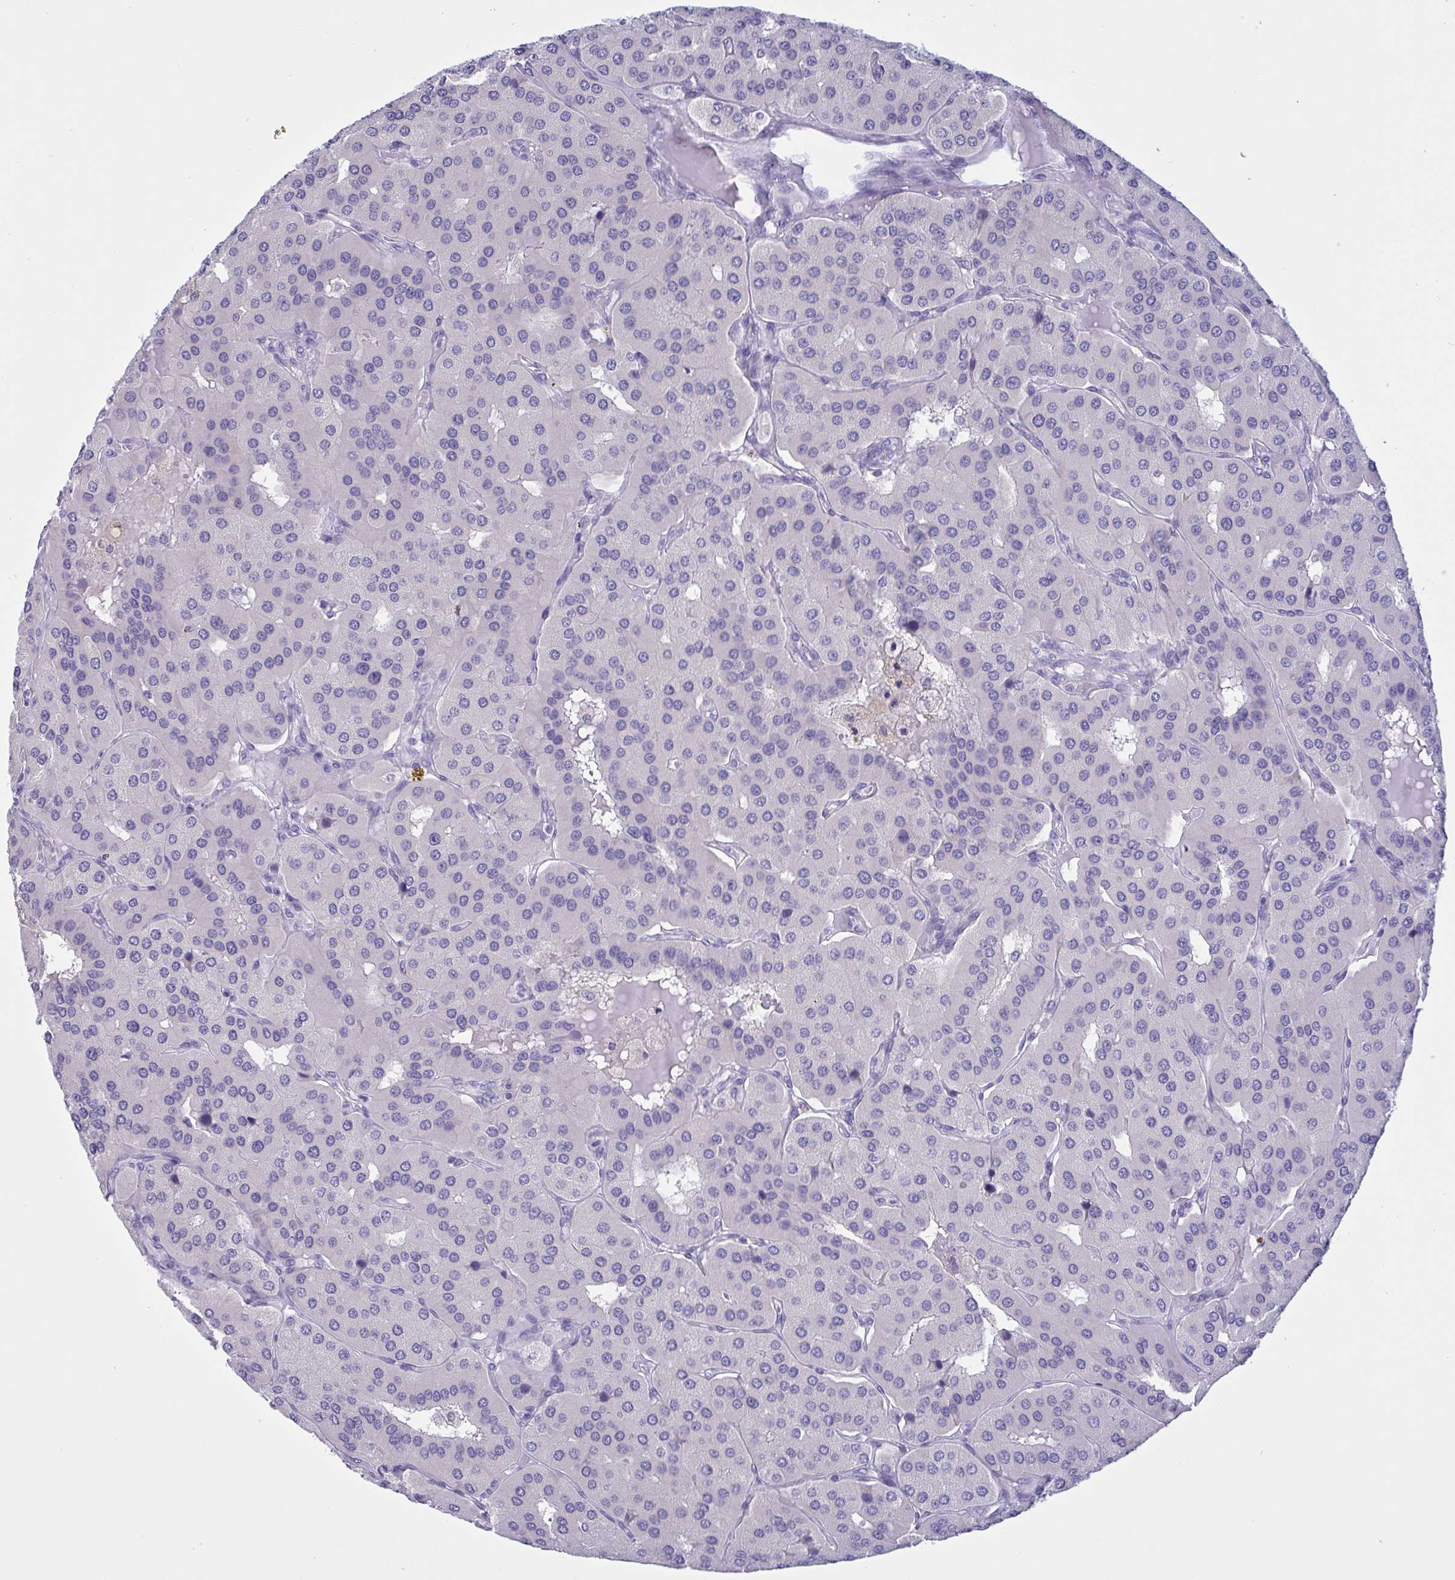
{"staining": {"intensity": "negative", "quantity": "none", "location": "none"}, "tissue": "parathyroid gland", "cell_type": "Glandular cells", "image_type": "normal", "snomed": [{"axis": "morphology", "description": "Normal tissue, NOS"}, {"axis": "morphology", "description": "Adenoma, NOS"}, {"axis": "topography", "description": "Parathyroid gland"}], "caption": "Human parathyroid gland stained for a protein using IHC reveals no positivity in glandular cells.", "gene": "SERPINB13", "patient": {"sex": "female", "age": 86}}